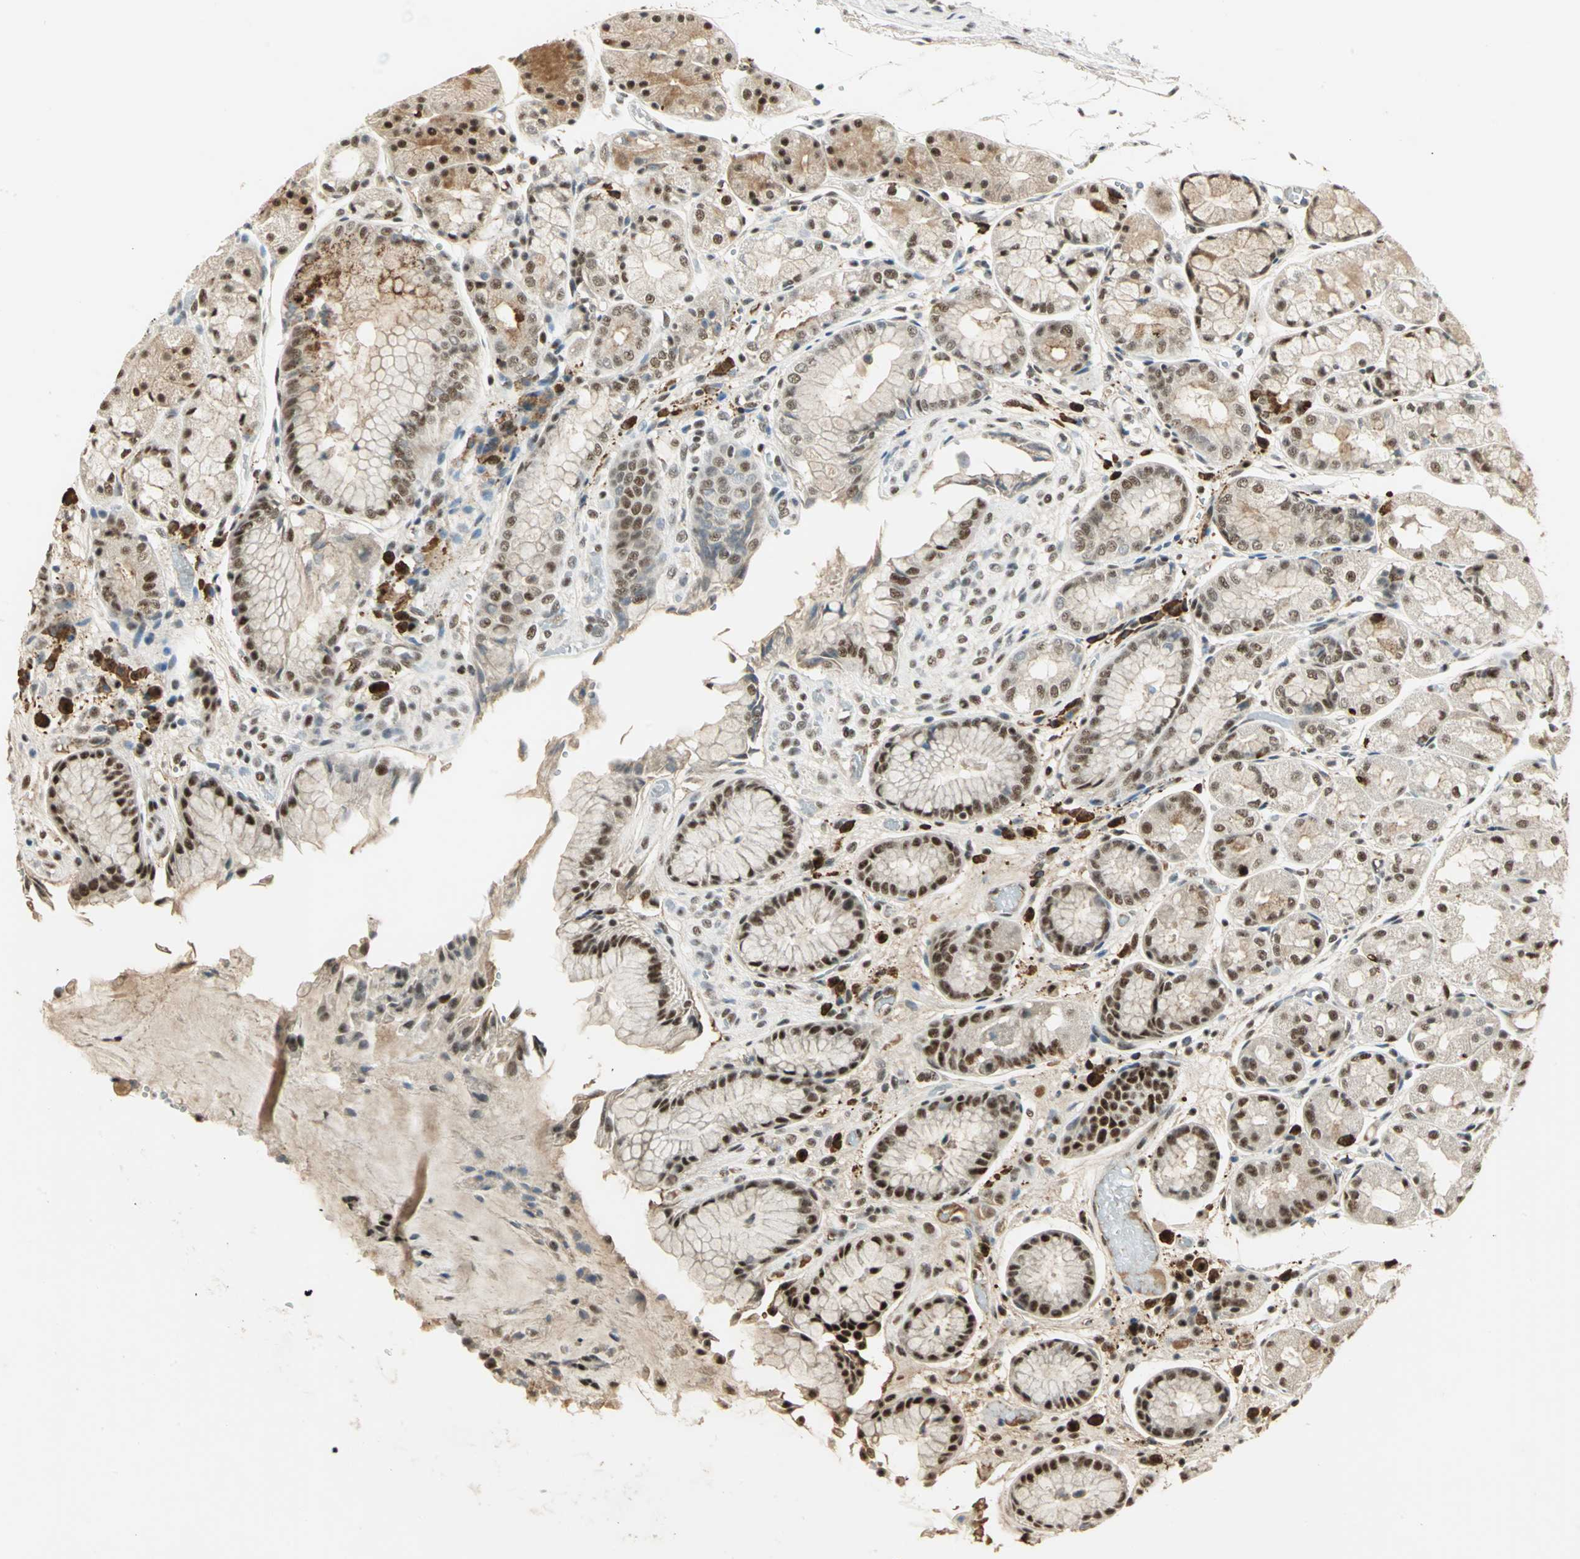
{"staining": {"intensity": "strong", "quantity": ">75%", "location": "cytoplasmic/membranous,nuclear"}, "tissue": "stomach", "cell_type": "Glandular cells", "image_type": "normal", "snomed": [{"axis": "morphology", "description": "Normal tissue, NOS"}, {"axis": "topography", "description": "Stomach, upper"}], "caption": "High-magnification brightfield microscopy of benign stomach stained with DAB (3,3'-diaminobenzidine) (brown) and counterstained with hematoxylin (blue). glandular cells exhibit strong cytoplasmic/membranous,nuclear expression is seen in about>75% of cells.", "gene": "CCNT1", "patient": {"sex": "male", "age": 72}}